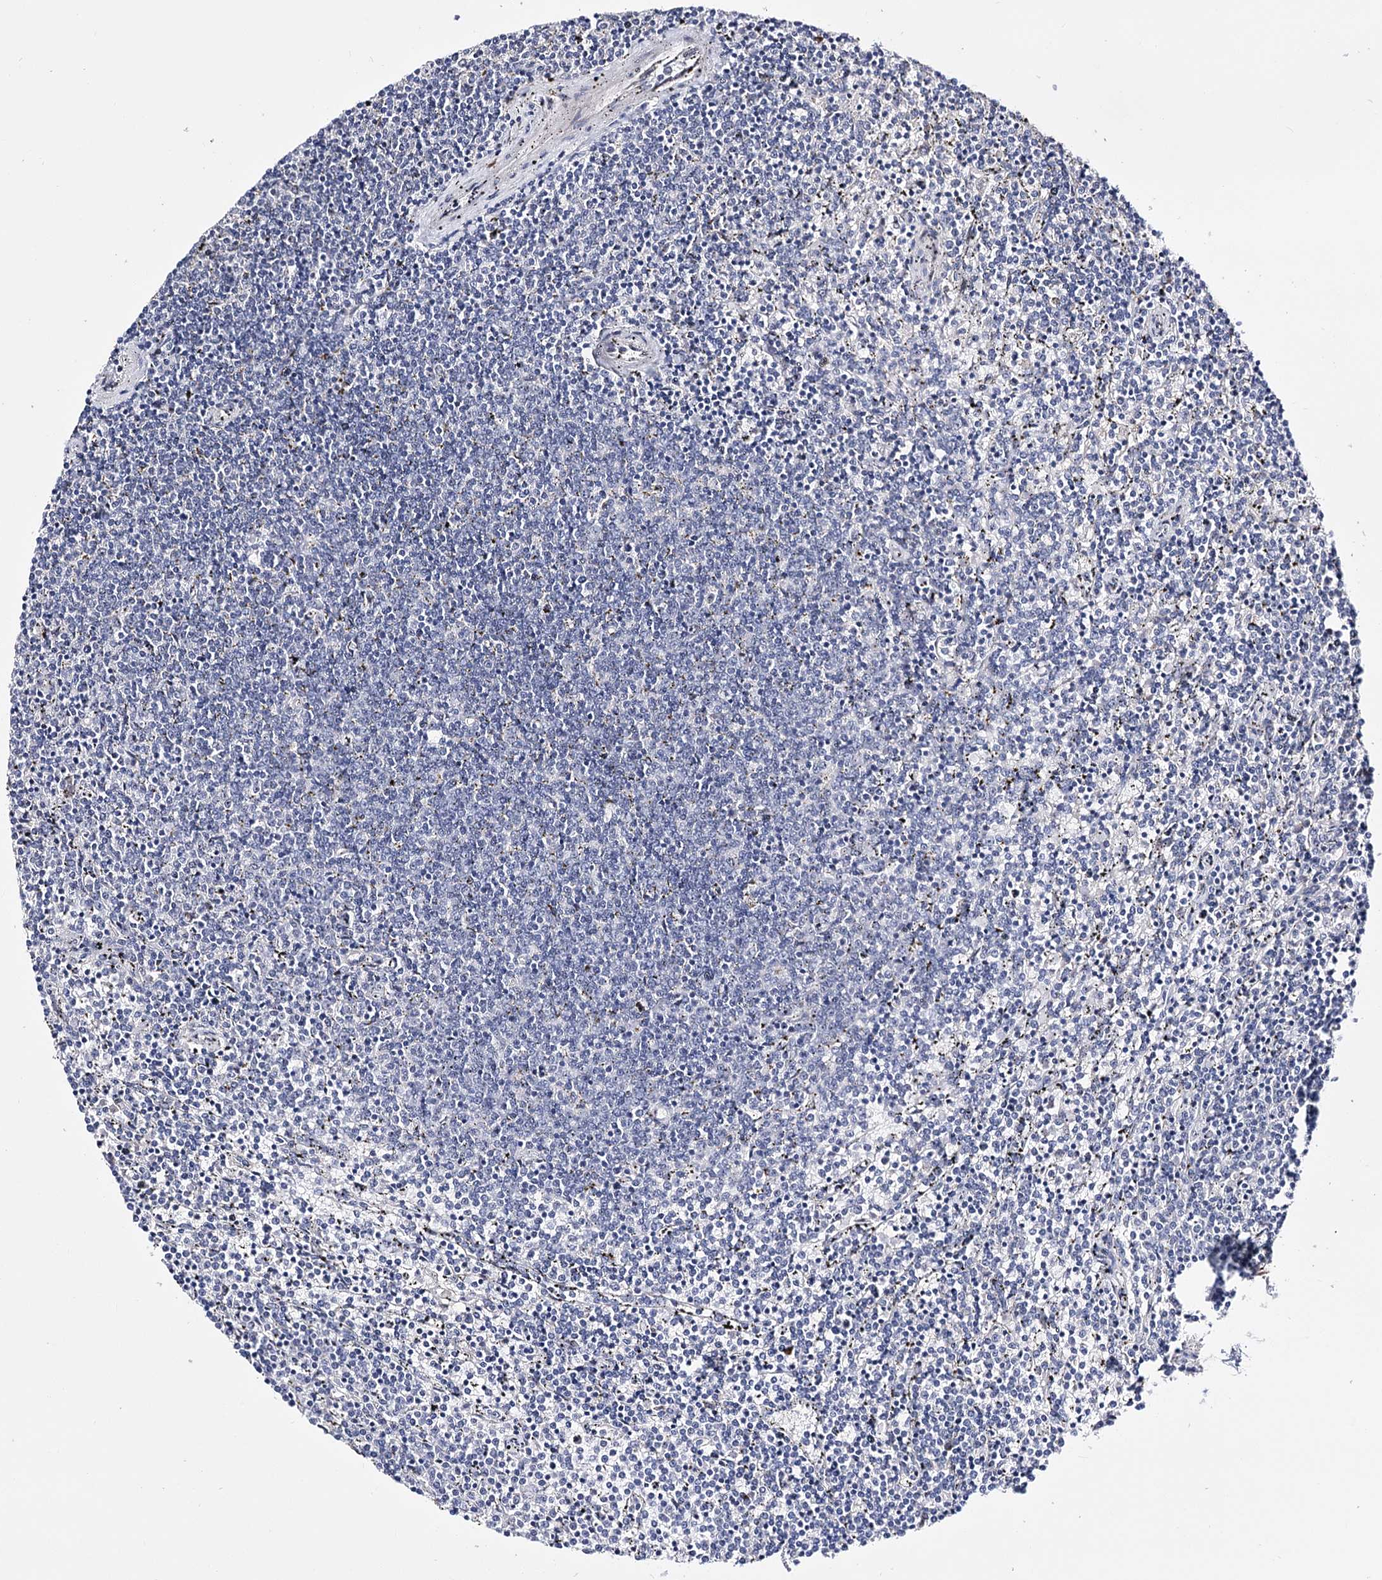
{"staining": {"intensity": "negative", "quantity": "none", "location": "none"}, "tissue": "lymphoma", "cell_type": "Tumor cells", "image_type": "cancer", "snomed": [{"axis": "morphology", "description": "Malignant lymphoma, non-Hodgkin's type, Low grade"}, {"axis": "topography", "description": "Spleen"}], "caption": "Histopathology image shows no protein positivity in tumor cells of lymphoma tissue.", "gene": "PCGF5", "patient": {"sex": "female", "age": 50}}